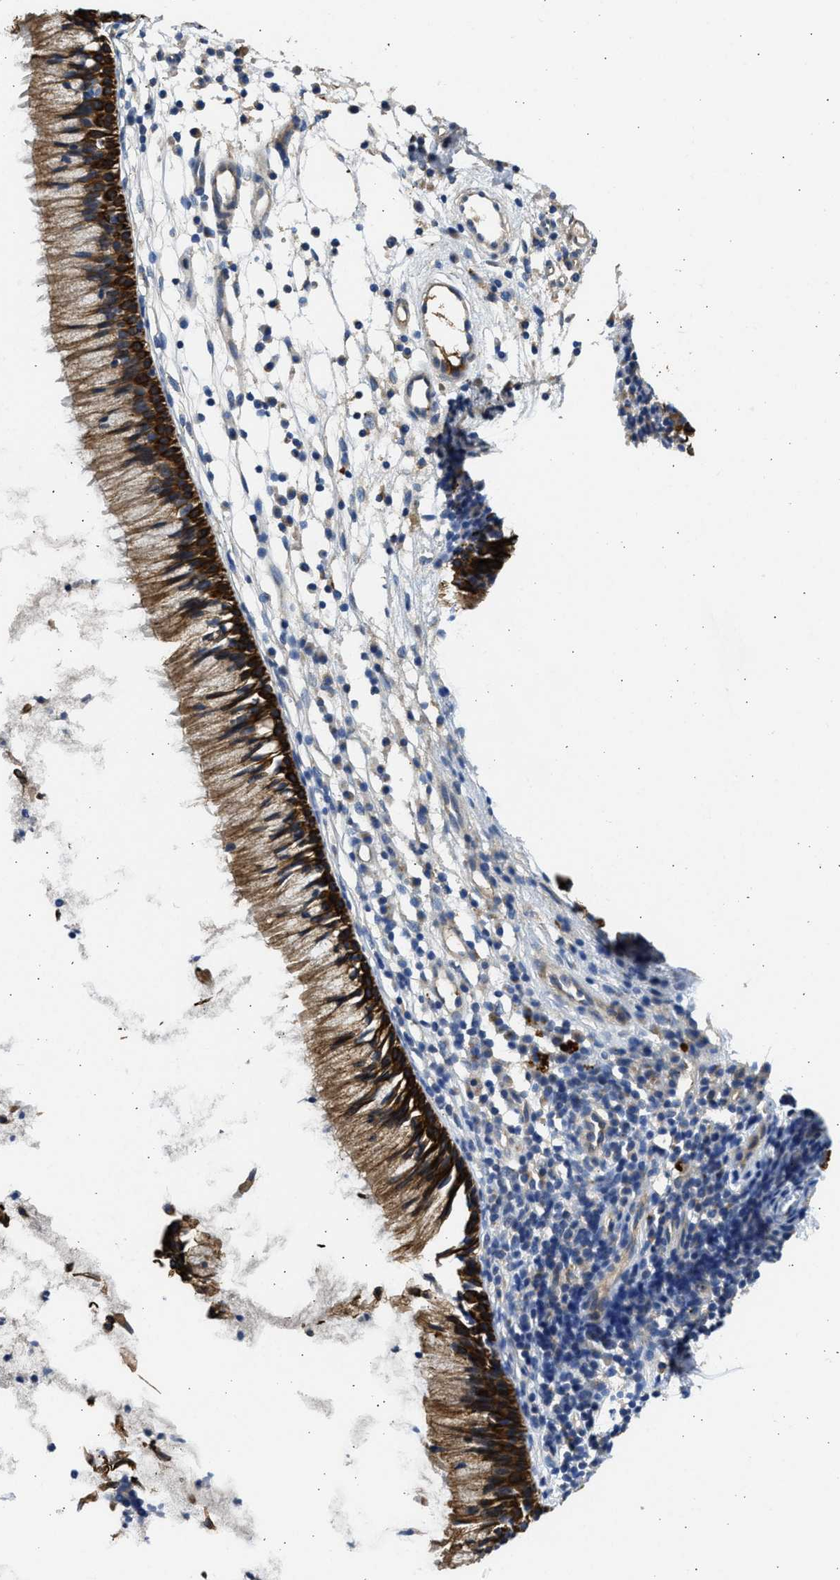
{"staining": {"intensity": "strong", "quantity": ">75%", "location": "cytoplasmic/membranous"}, "tissue": "nasopharynx", "cell_type": "Respiratory epithelial cells", "image_type": "normal", "snomed": [{"axis": "morphology", "description": "Normal tissue, NOS"}, {"axis": "topography", "description": "Nasopharynx"}], "caption": "The micrograph reveals immunohistochemical staining of unremarkable nasopharynx. There is strong cytoplasmic/membranous expression is seen in about >75% of respiratory epithelial cells.", "gene": "CSRNP2", "patient": {"sex": "male", "age": 21}}